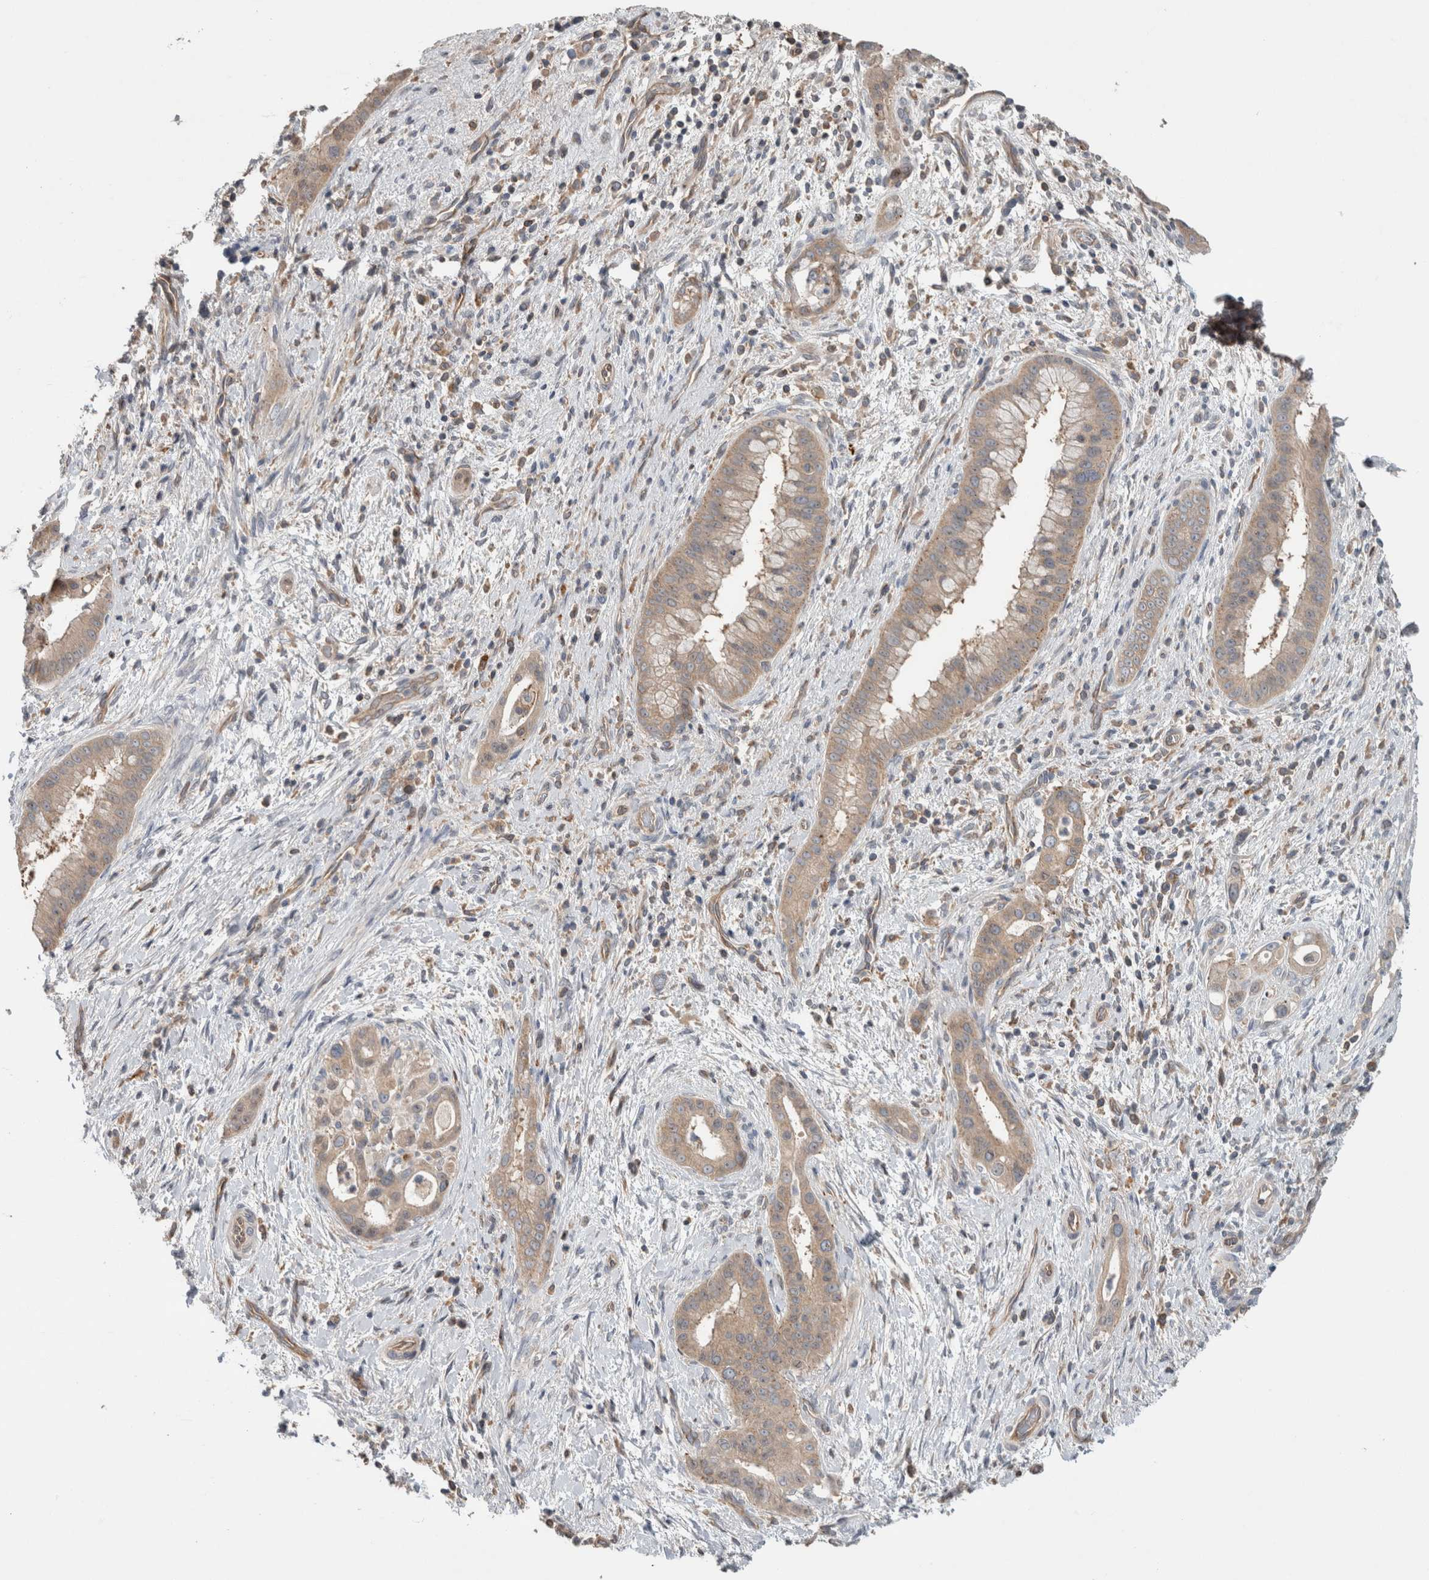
{"staining": {"intensity": "weak", "quantity": ">75%", "location": "cytoplasmic/membranous"}, "tissue": "liver cancer", "cell_type": "Tumor cells", "image_type": "cancer", "snomed": [{"axis": "morphology", "description": "Cholangiocarcinoma"}, {"axis": "topography", "description": "Liver"}], "caption": "The image demonstrates staining of liver cancer, revealing weak cytoplasmic/membranous protein expression (brown color) within tumor cells. (DAB (3,3'-diaminobenzidine) = brown stain, brightfield microscopy at high magnification).", "gene": "TARBP1", "patient": {"sex": "female", "age": 54}}